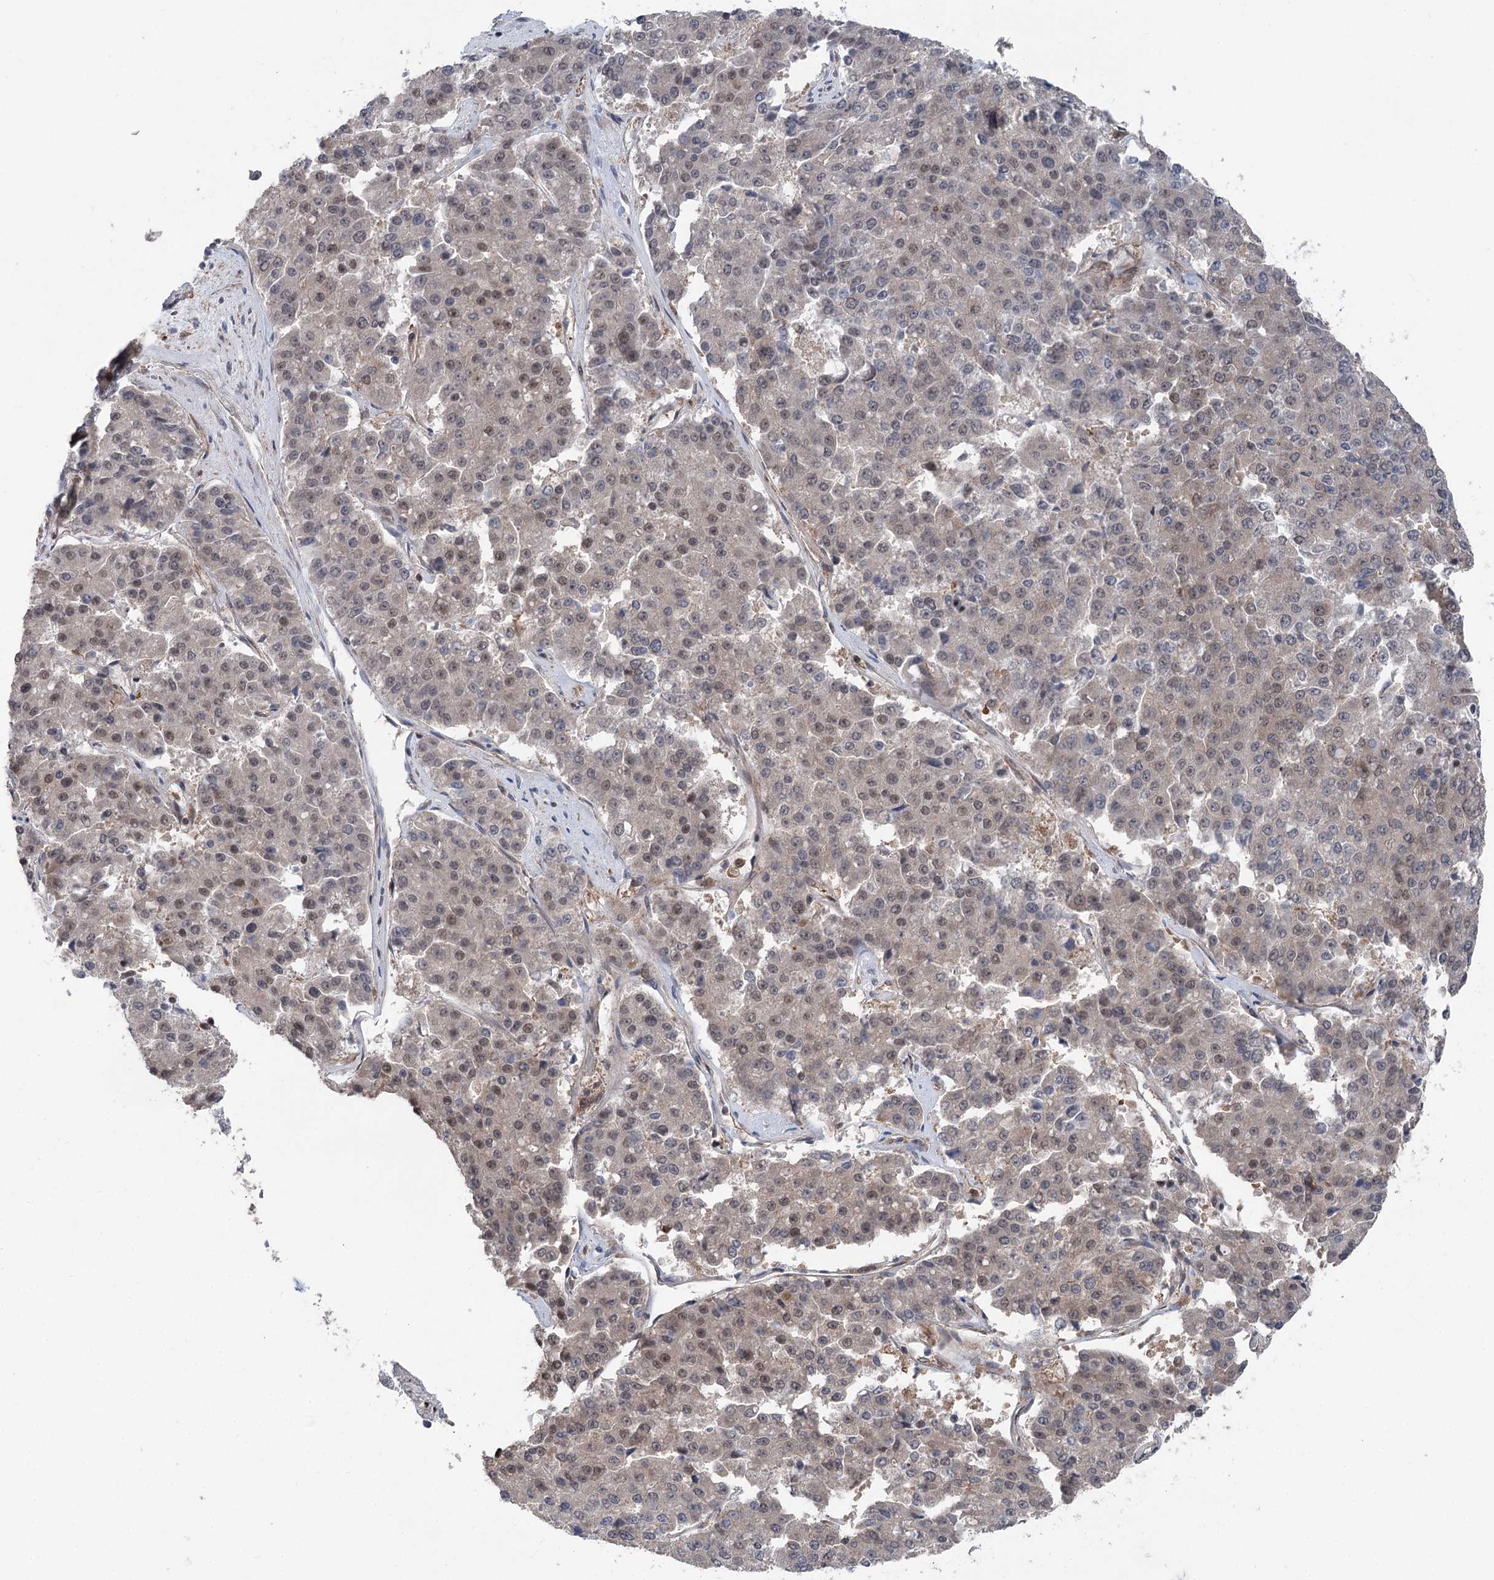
{"staining": {"intensity": "weak", "quantity": "<25%", "location": "nuclear"}, "tissue": "pancreatic cancer", "cell_type": "Tumor cells", "image_type": "cancer", "snomed": [{"axis": "morphology", "description": "Adenocarcinoma, NOS"}, {"axis": "topography", "description": "Pancreas"}], "caption": "Immunohistochemistry (IHC) histopathology image of human adenocarcinoma (pancreatic) stained for a protein (brown), which reveals no staining in tumor cells. The staining is performed using DAB (3,3'-diaminobenzidine) brown chromogen with nuclei counter-stained in using hematoxylin.", "gene": "PPP1R21", "patient": {"sex": "male", "age": 50}}